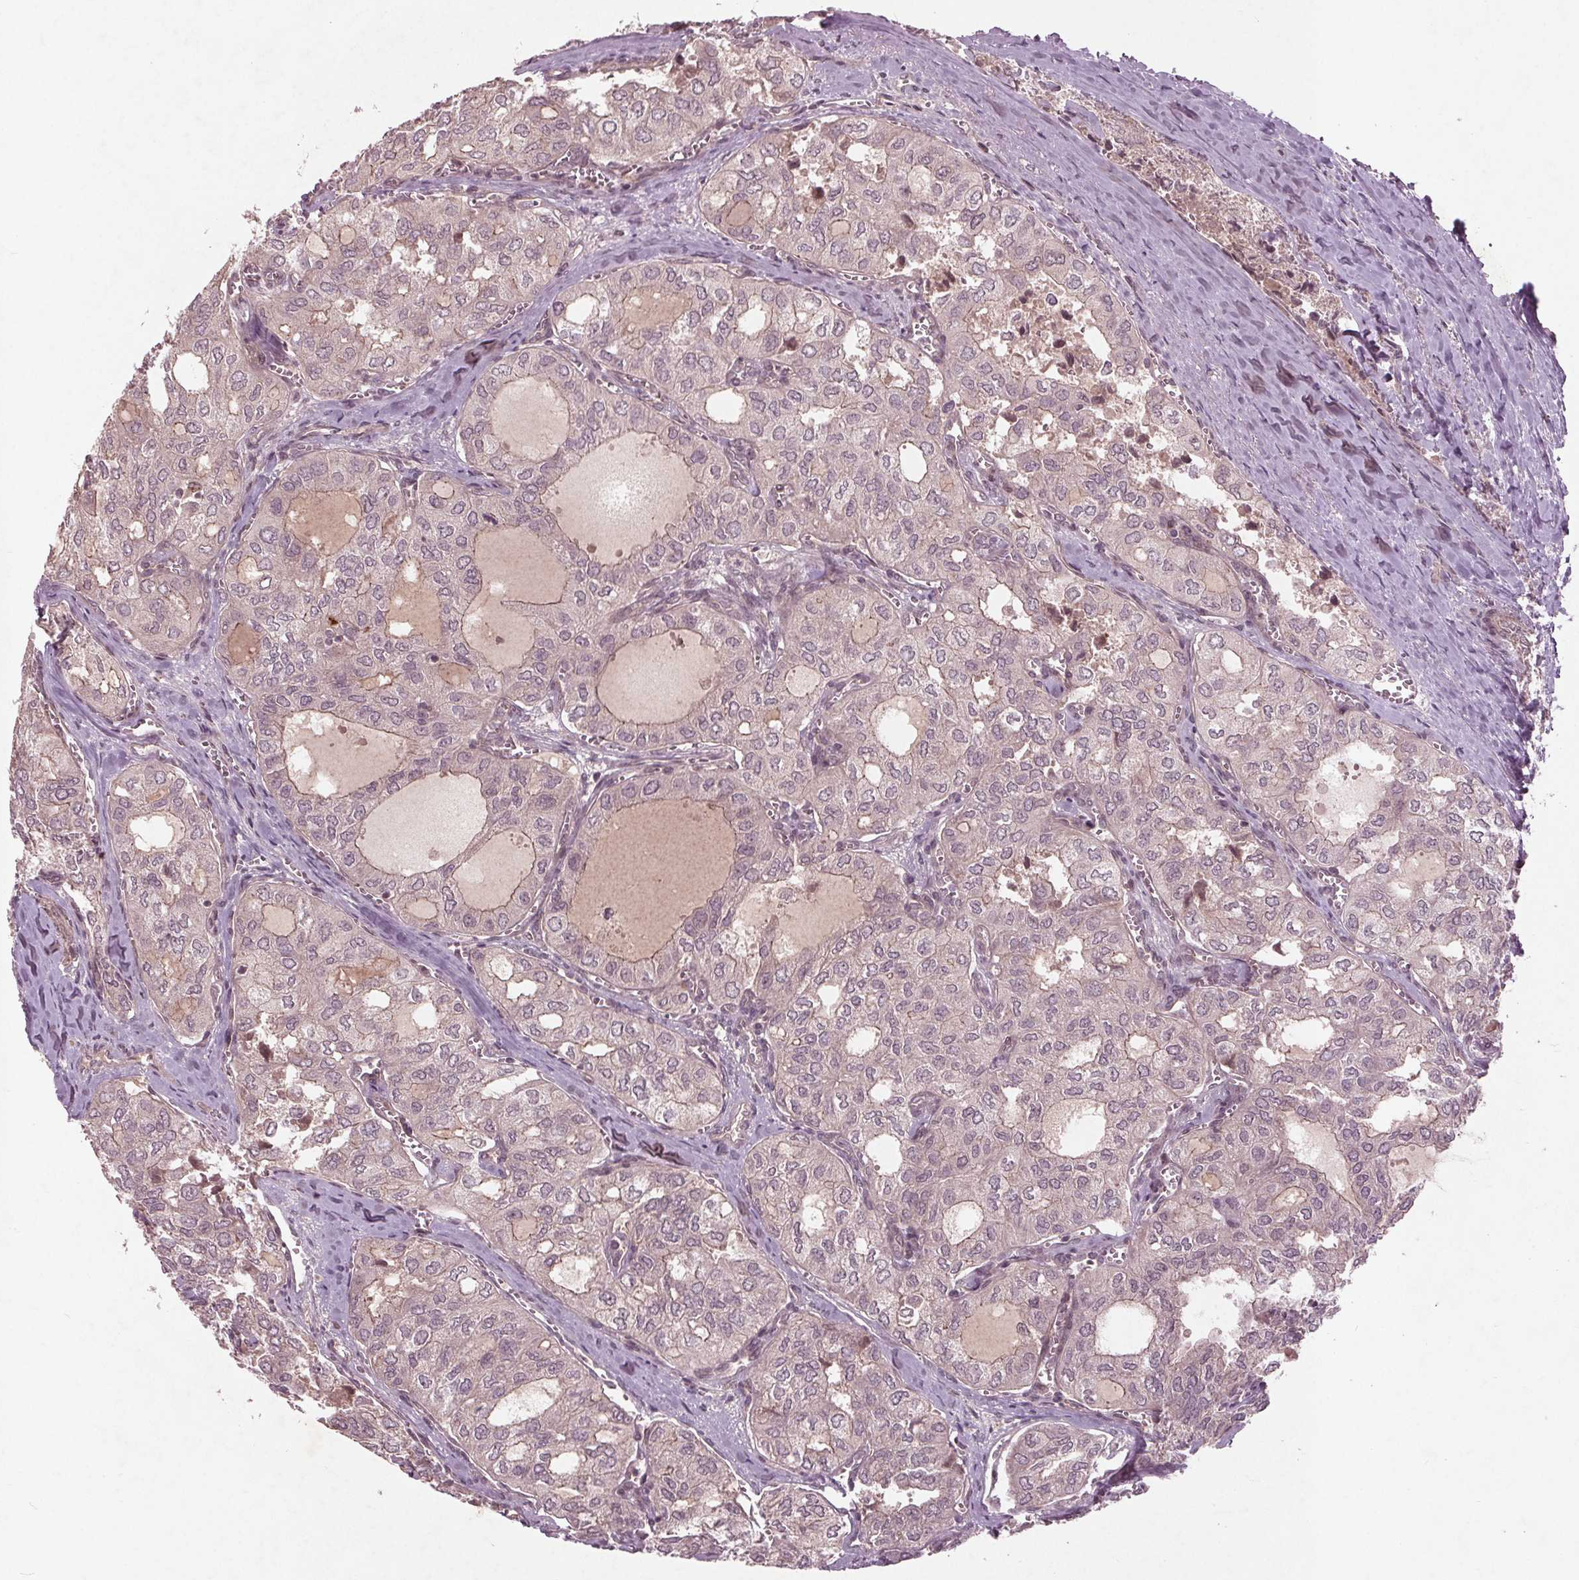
{"staining": {"intensity": "negative", "quantity": "none", "location": "none"}, "tissue": "thyroid cancer", "cell_type": "Tumor cells", "image_type": "cancer", "snomed": [{"axis": "morphology", "description": "Follicular adenoma carcinoma, NOS"}, {"axis": "topography", "description": "Thyroid gland"}], "caption": "This is a photomicrograph of immunohistochemistry (IHC) staining of thyroid cancer, which shows no positivity in tumor cells.", "gene": "CDKL4", "patient": {"sex": "male", "age": 75}}